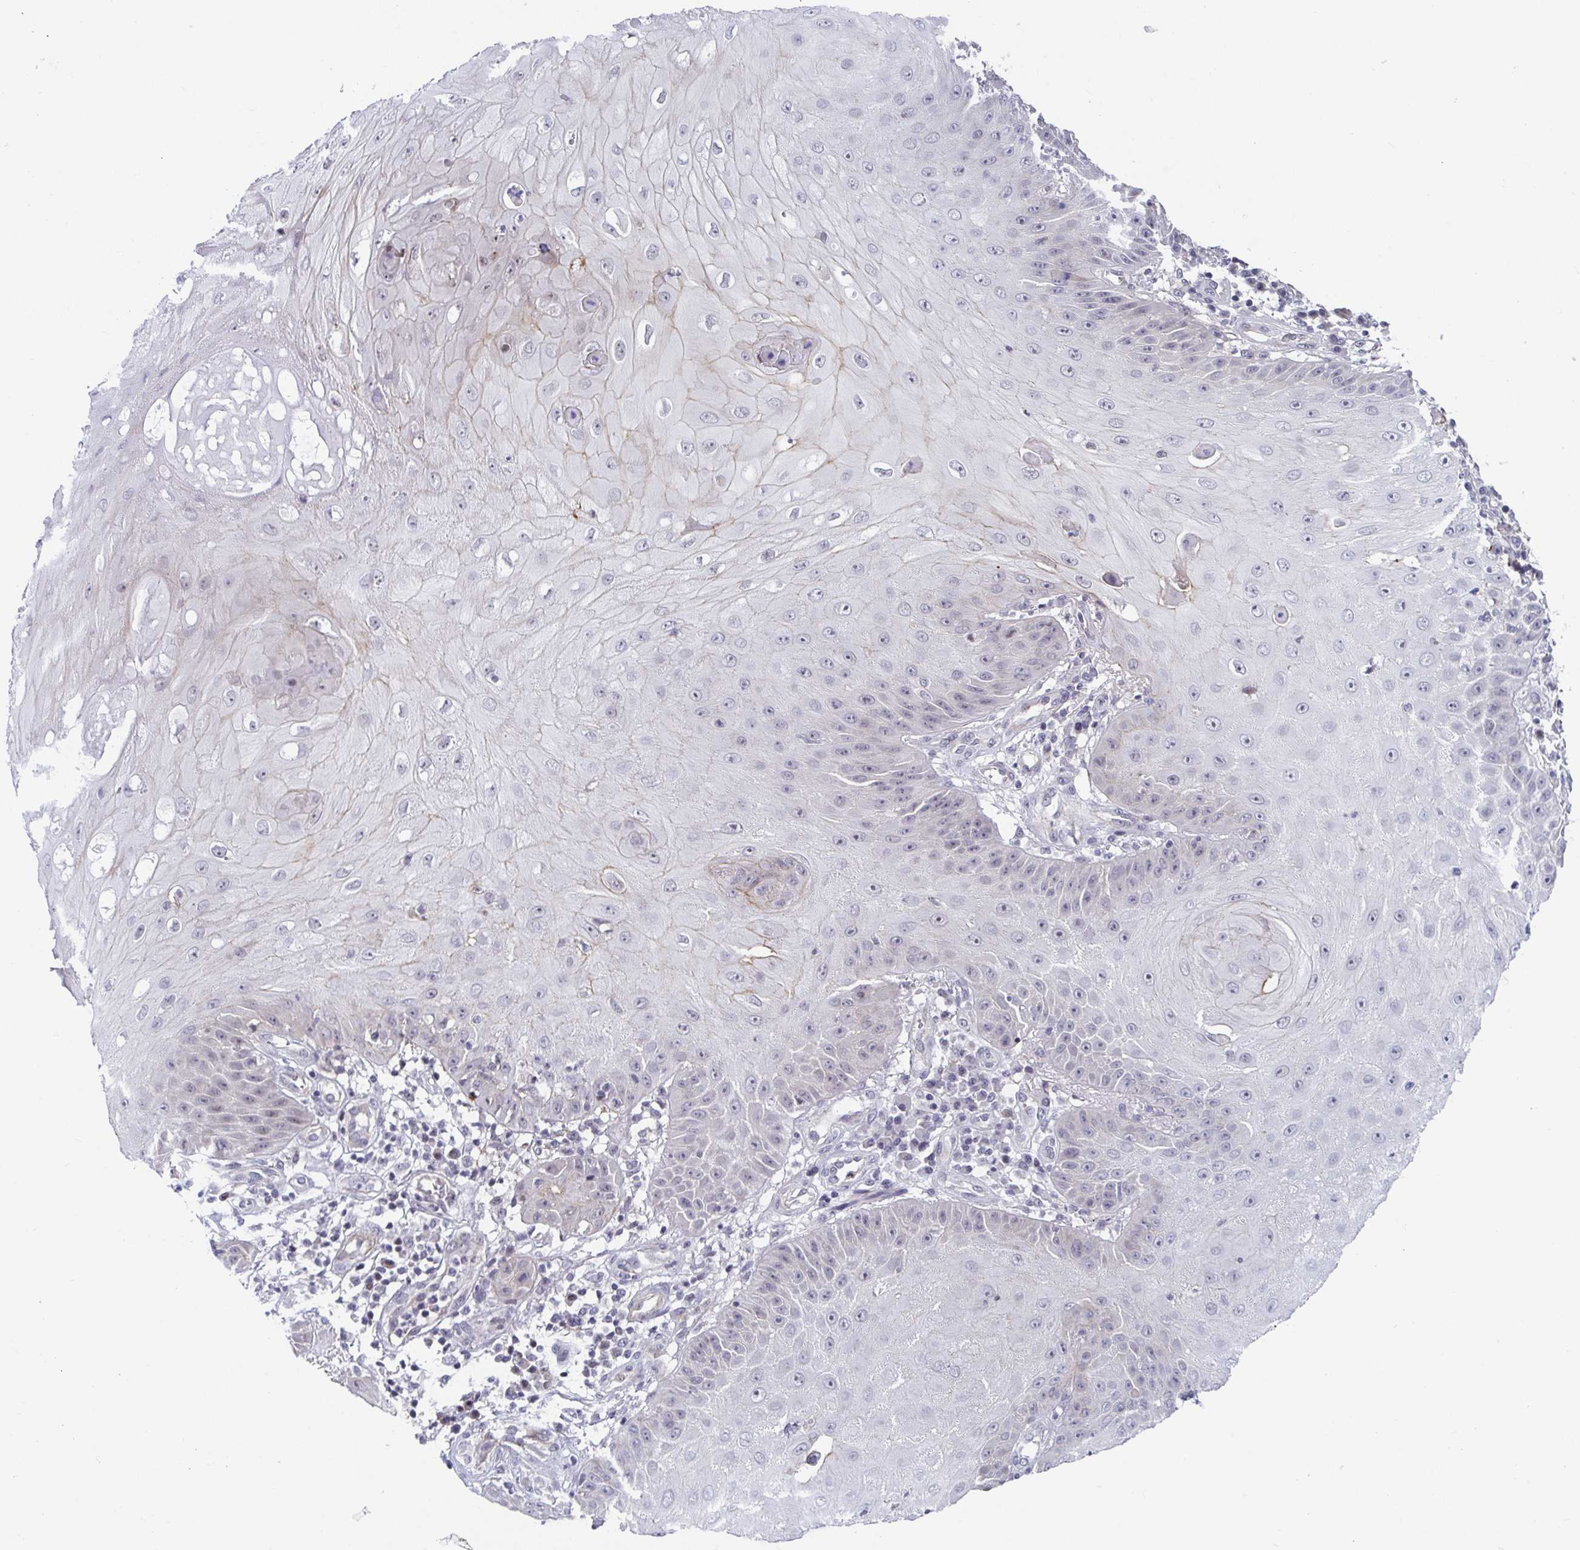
{"staining": {"intensity": "negative", "quantity": "none", "location": "none"}, "tissue": "skin cancer", "cell_type": "Tumor cells", "image_type": "cancer", "snomed": [{"axis": "morphology", "description": "Squamous cell carcinoma, NOS"}, {"axis": "topography", "description": "Skin"}], "caption": "Skin cancer was stained to show a protein in brown. There is no significant expression in tumor cells. (DAB immunohistochemistry with hematoxylin counter stain).", "gene": "WDR72", "patient": {"sex": "male", "age": 70}}